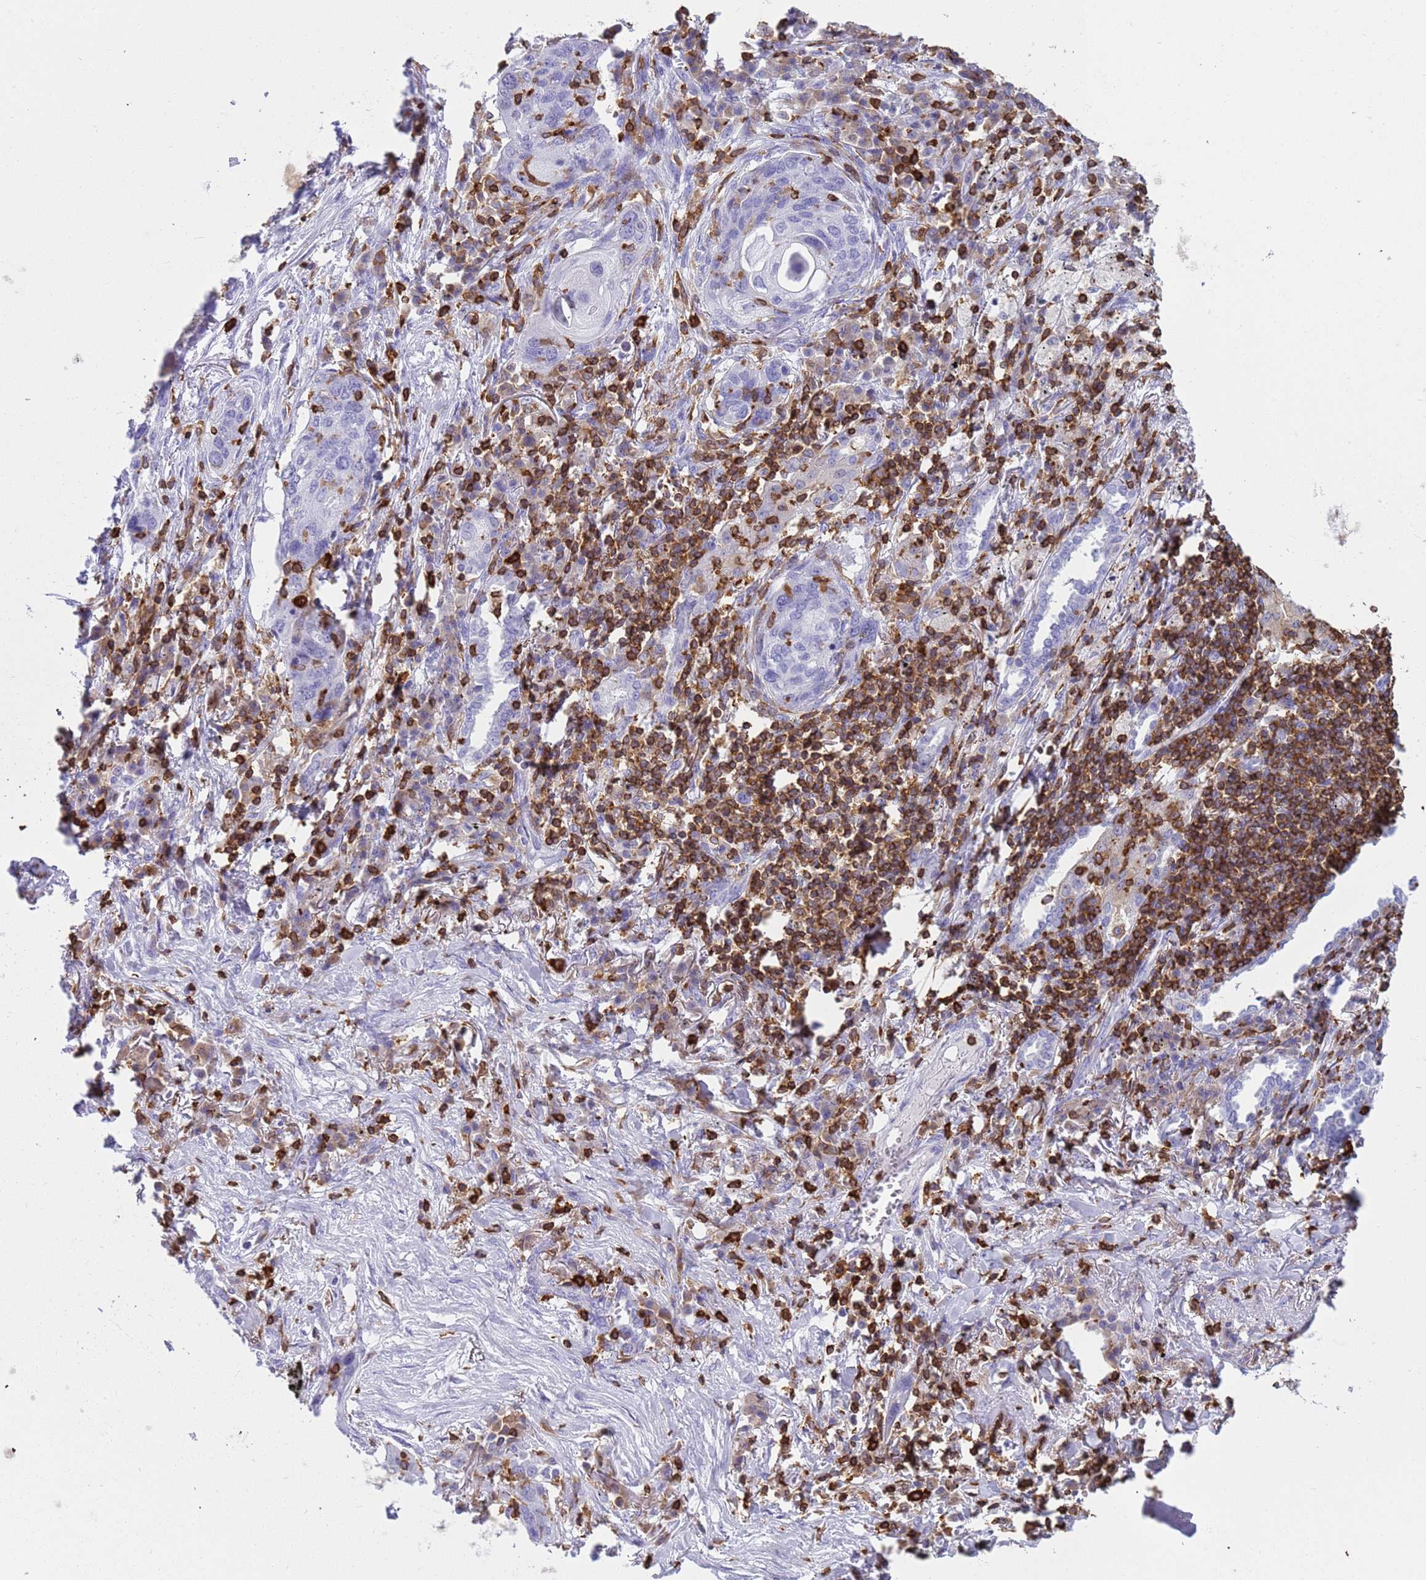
{"staining": {"intensity": "negative", "quantity": "none", "location": "none"}, "tissue": "lung cancer", "cell_type": "Tumor cells", "image_type": "cancer", "snomed": [{"axis": "morphology", "description": "Squamous cell carcinoma, NOS"}, {"axis": "topography", "description": "Lung"}], "caption": "This is an immunohistochemistry (IHC) micrograph of lung squamous cell carcinoma. There is no staining in tumor cells.", "gene": "IRF5", "patient": {"sex": "female", "age": 63}}